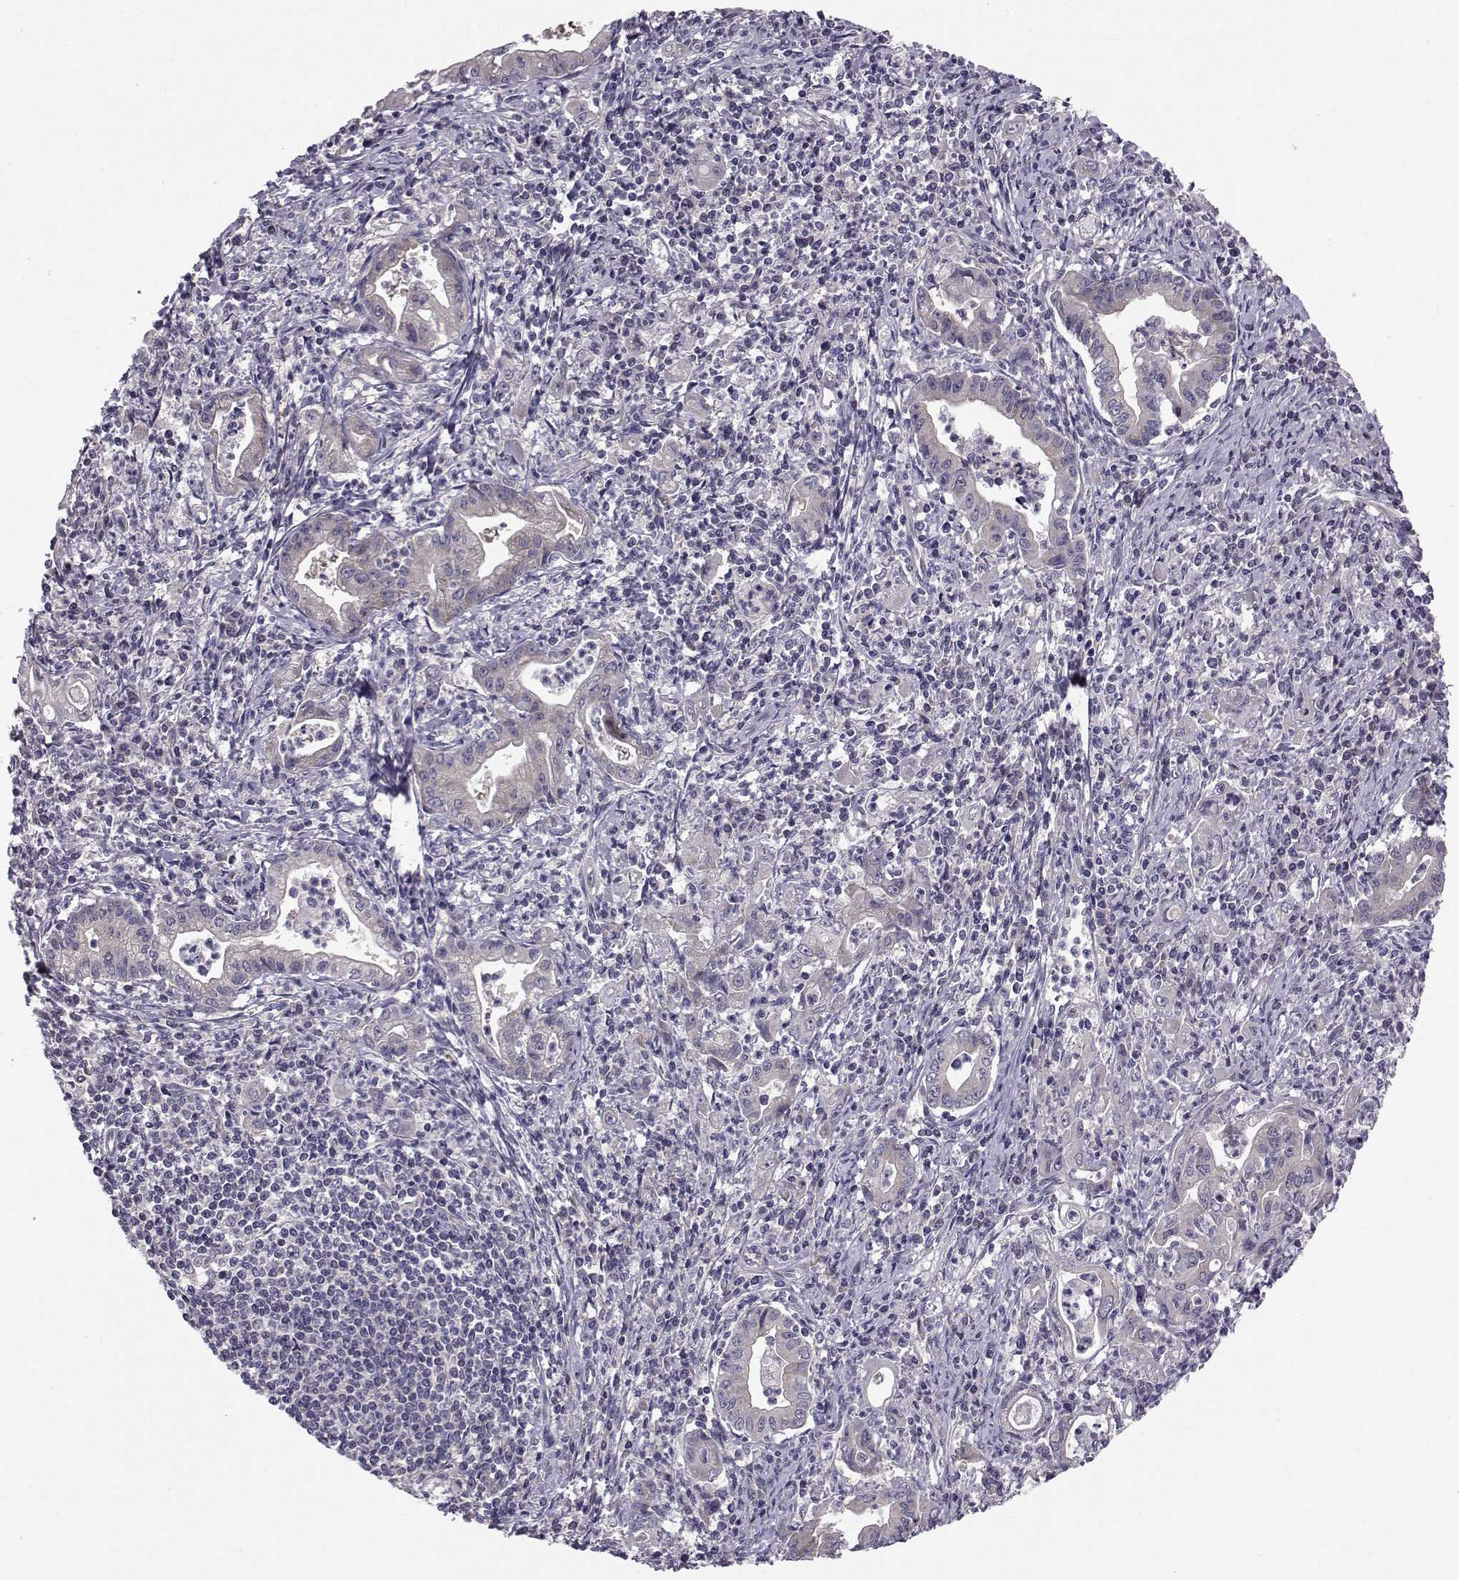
{"staining": {"intensity": "negative", "quantity": "none", "location": "none"}, "tissue": "stomach cancer", "cell_type": "Tumor cells", "image_type": "cancer", "snomed": [{"axis": "morphology", "description": "Adenocarcinoma, NOS"}, {"axis": "topography", "description": "Stomach, upper"}], "caption": "DAB immunohistochemical staining of adenocarcinoma (stomach) displays no significant positivity in tumor cells. Nuclei are stained in blue.", "gene": "PEX5L", "patient": {"sex": "female", "age": 79}}